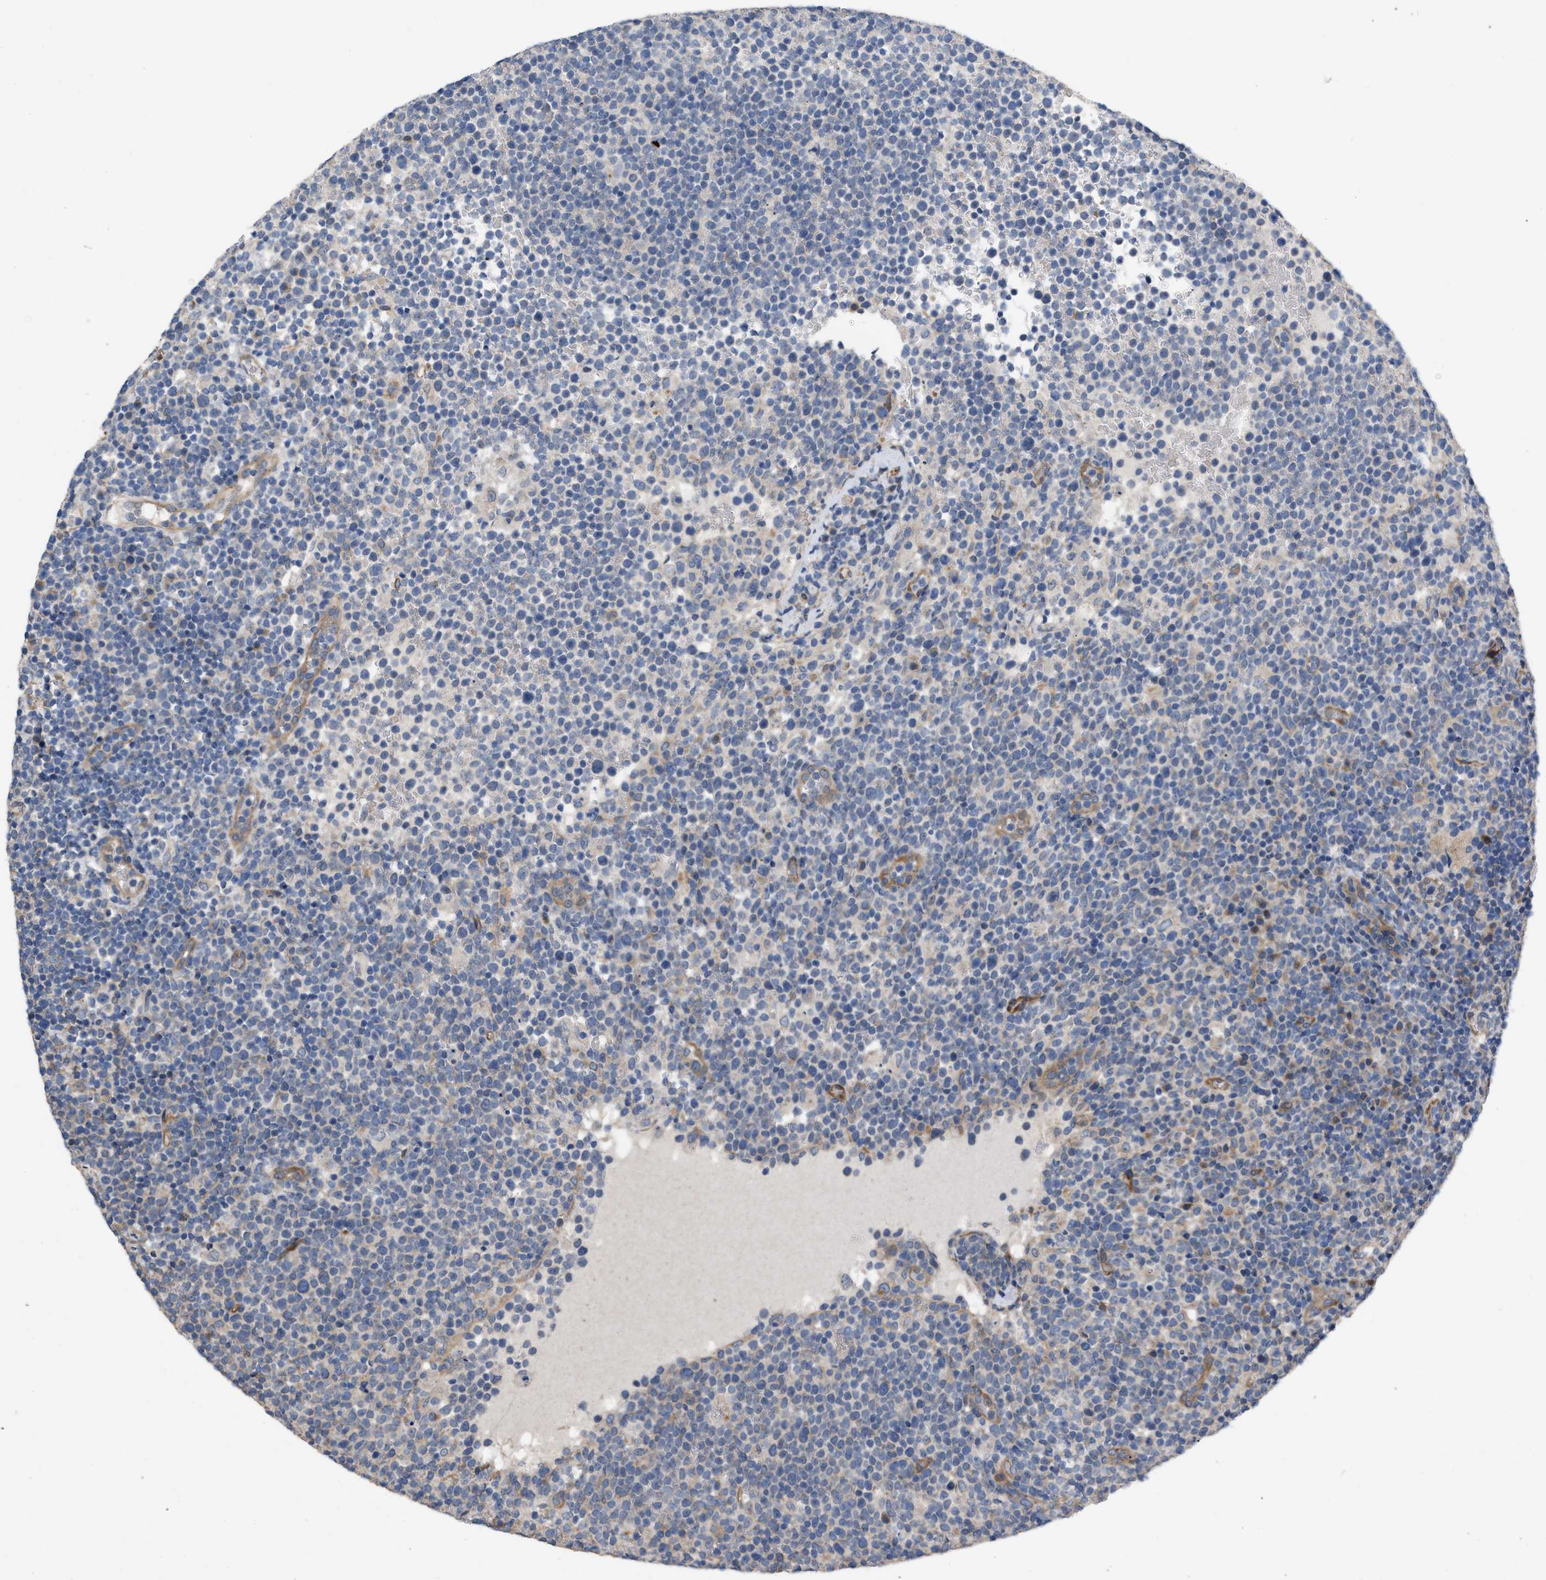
{"staining": {"intensity": "negative", "quantity": "none", "location": "none"}, "tissue": "lymphoma", "cell_type": "Tumor cells", "image_type": "cancer", "snomed": [{"axis": "morphology", "description": "Malignant lymphoma, non-Hodgkin's type, High grade"}, {"axis": "topography", "description": "Lymph node"}], "caption": "DAB immunohistochemical staining of human high-grade malignant lymphoma, non-Hodgkin's type reveals no significant expression in tumor cells.", "gene": "SLC4A11", "patient": {"sex": "male", "age": 61}}